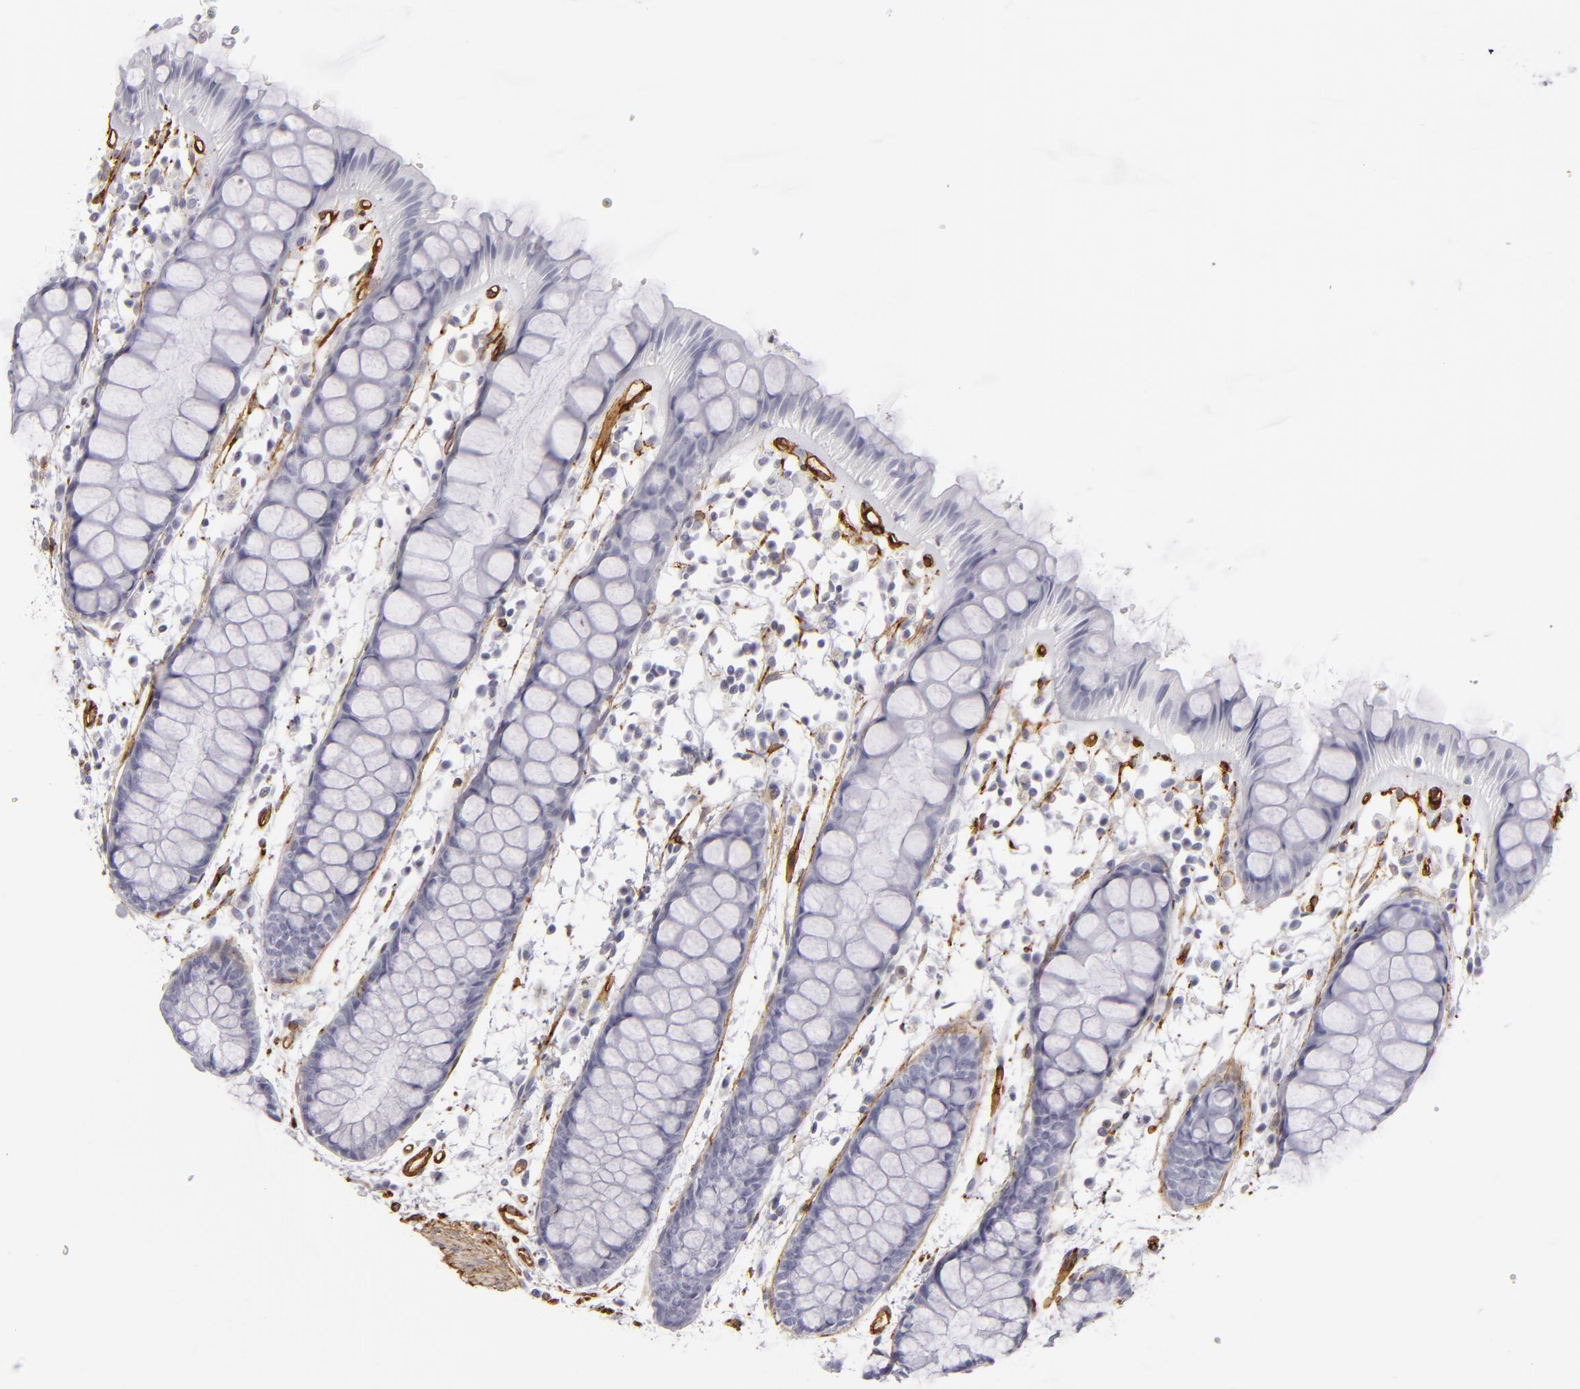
{"staining": {"intensity": "negative", "quantity": "none", "location": "none"}, "tissue": "rectum", "cell_type": "Glandular cells", "image_type": "normal", "snomed": [{"axis": "morphology", "description": "Normal tissue, NOS"}, {"axis": "topography", "description": "Rectum"}], "caption": "Immunohistochemistry micrograph of unremarkable human rectum stained for a protein (brown), which displays no staining in glandular cells. Brightfield microscopy of immunohistochemistry stained with DAB (3,3'-diaminobenzidine) (brown) and hematoxylin (blue), captured at high magnification.", "gene": "MCAM", "patient": {"sex": "female", "age": 66}}